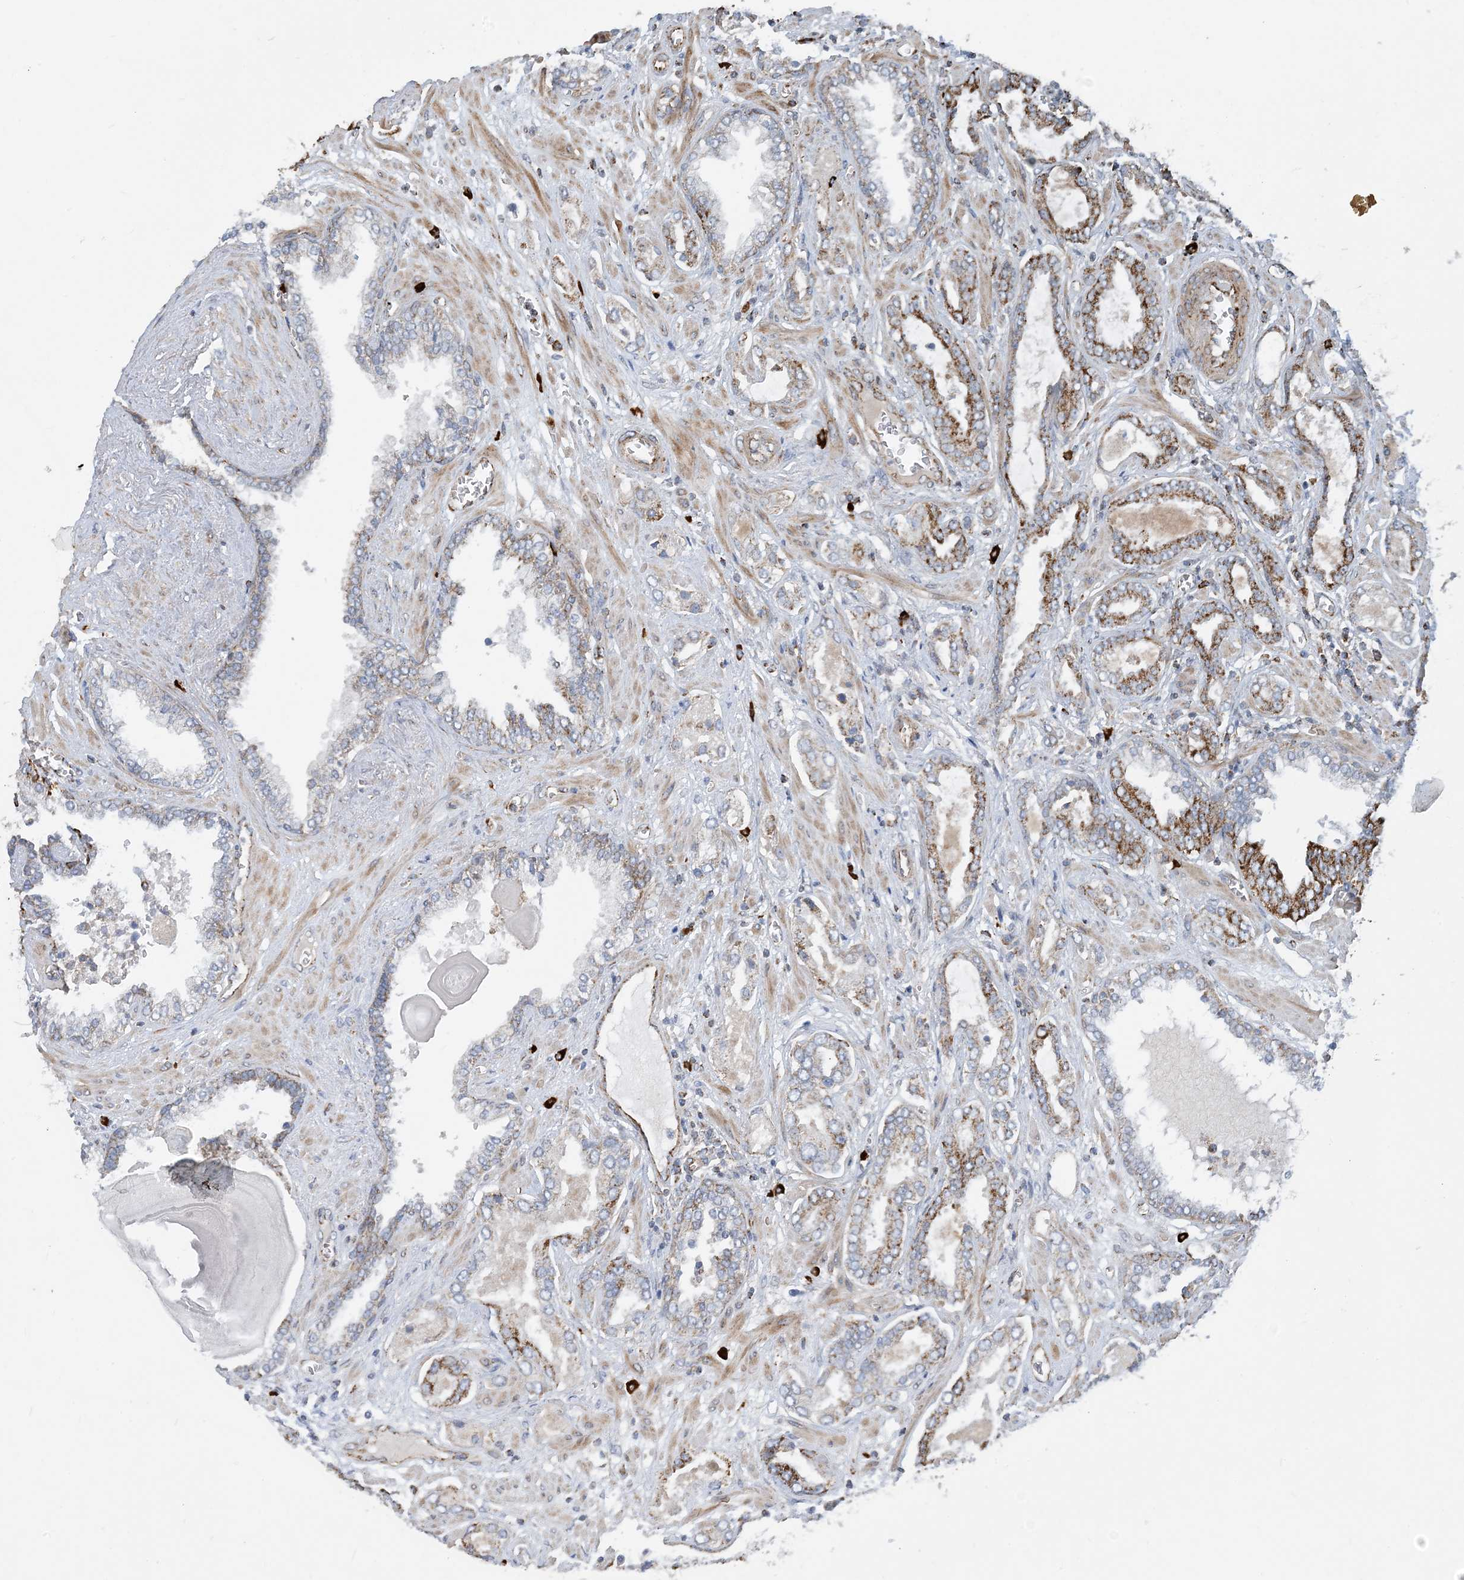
{"staining": {"intensity": "strong", "quantity": ">75%", "location": "cytoplasmic/membranous"}, "tissue": "prostate cancer", "cell_type": "Tumor cells", "image_type": "cancer", "snomed": [{"axis": "morphology", "description": "Adenocarcinoma, High grade"}, {"axis": "topography", "description": "Prostate and seminal vesicle, NOS"}], "caption": "Protein expression analysis of human prostate cancer (adenocarcinoma (high-grade)) reveals strong cytoplasmic/membranous positivity in about >75% of tumor cells. (DAB (3,3'-diaminobenzidine) = brown stain, brightfield microscopy at high magnification).", "gene": "PCDHGA1", "patient": {"sex": "male", "age": 67}}